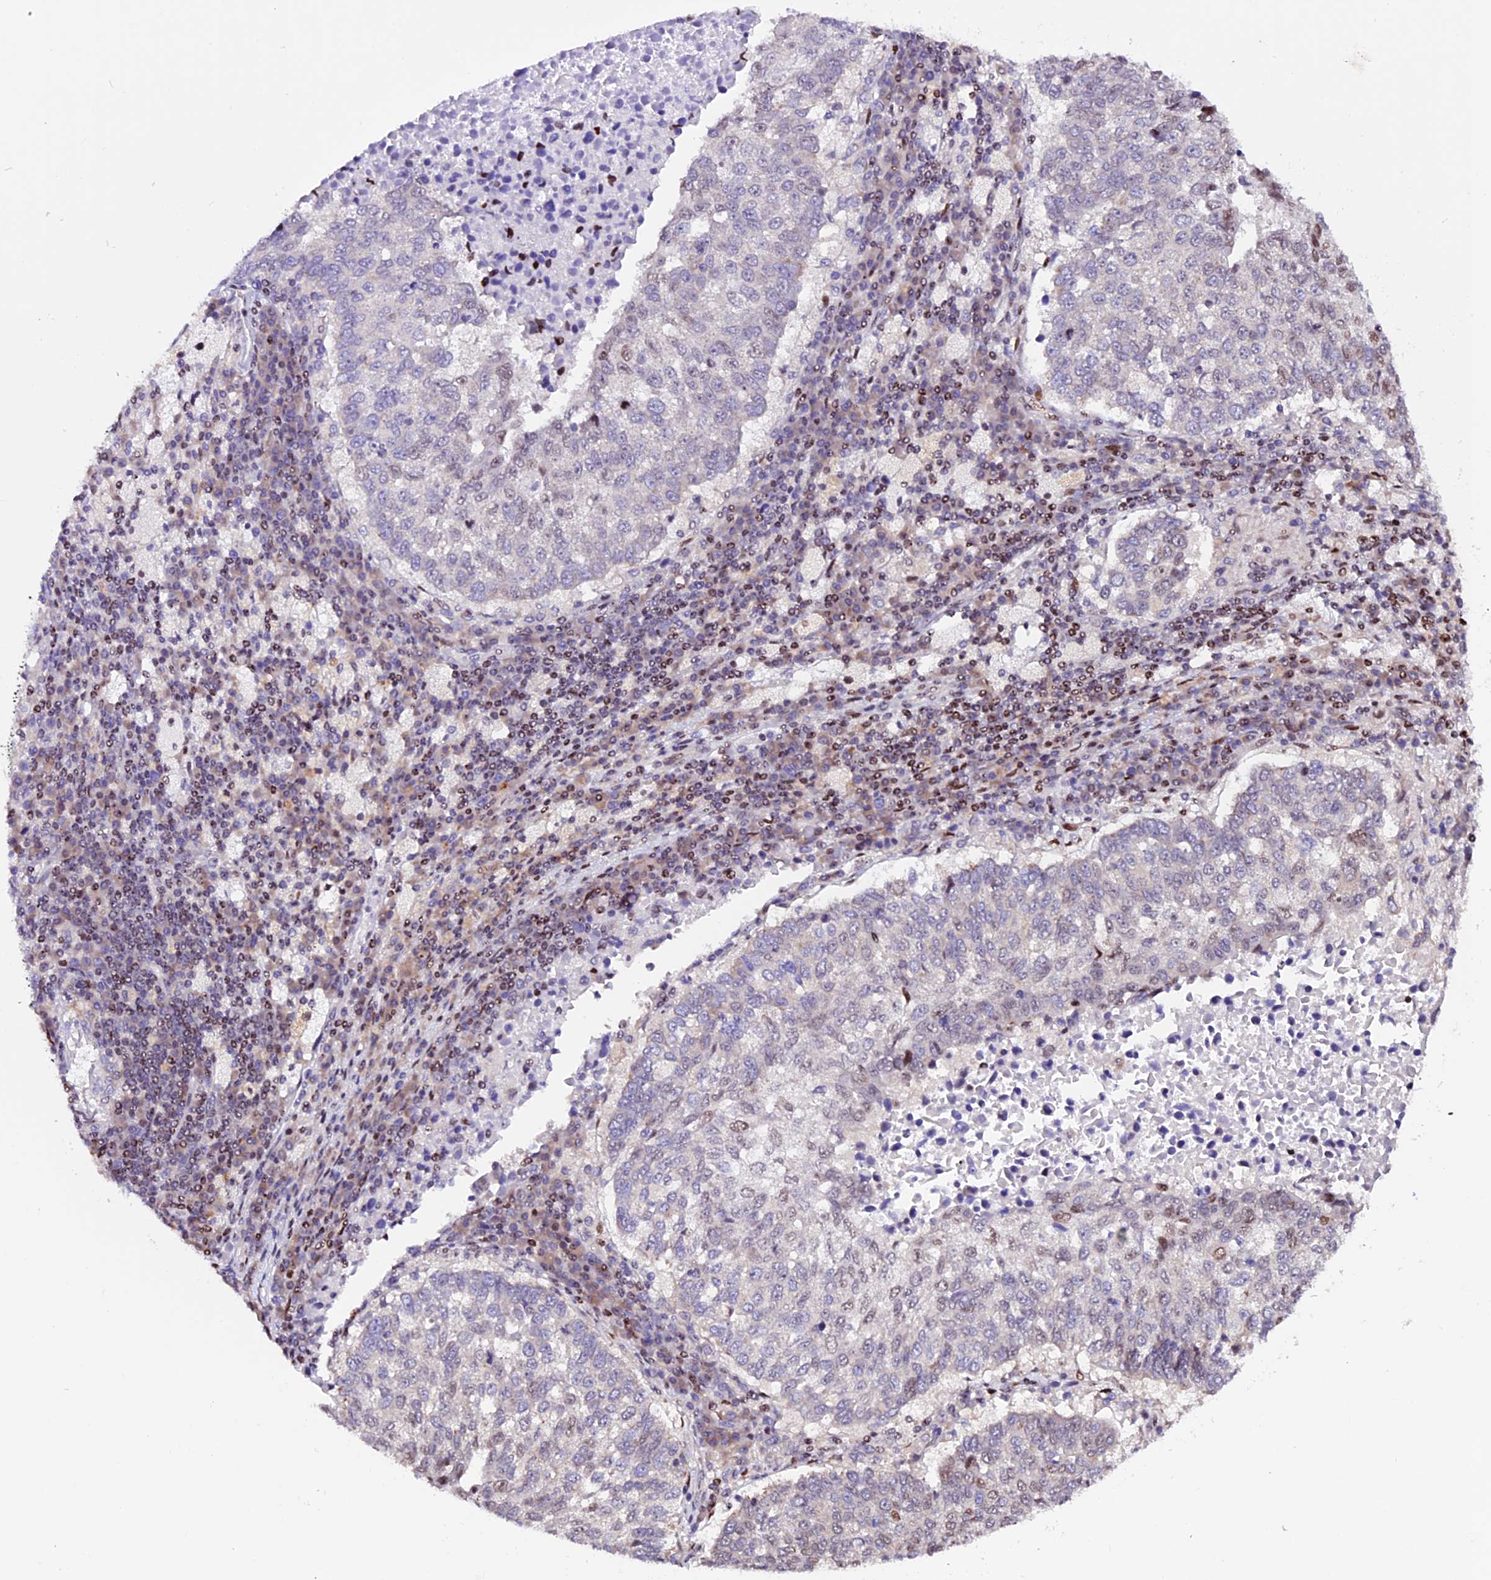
{"staining": {"intensity": "negative", "quantity": "none", "location": "none"}, "tissue": "lung cancer", "cell_type": "Tumor cells", "image_type": "cancer", "snomed": [{"axis": "morphology", "description": "Squamous cell carcinoma, NOS"}, {"axis": "topography", "description": "Lung"}], "caption": "High power microscopy photomicrograph of an immunohistochemistry photomicrograph of lung cancer, revealing no significant staining in tumor cells.", "gene": "RINL", "patient": {"sex": "male", "age": 73}}